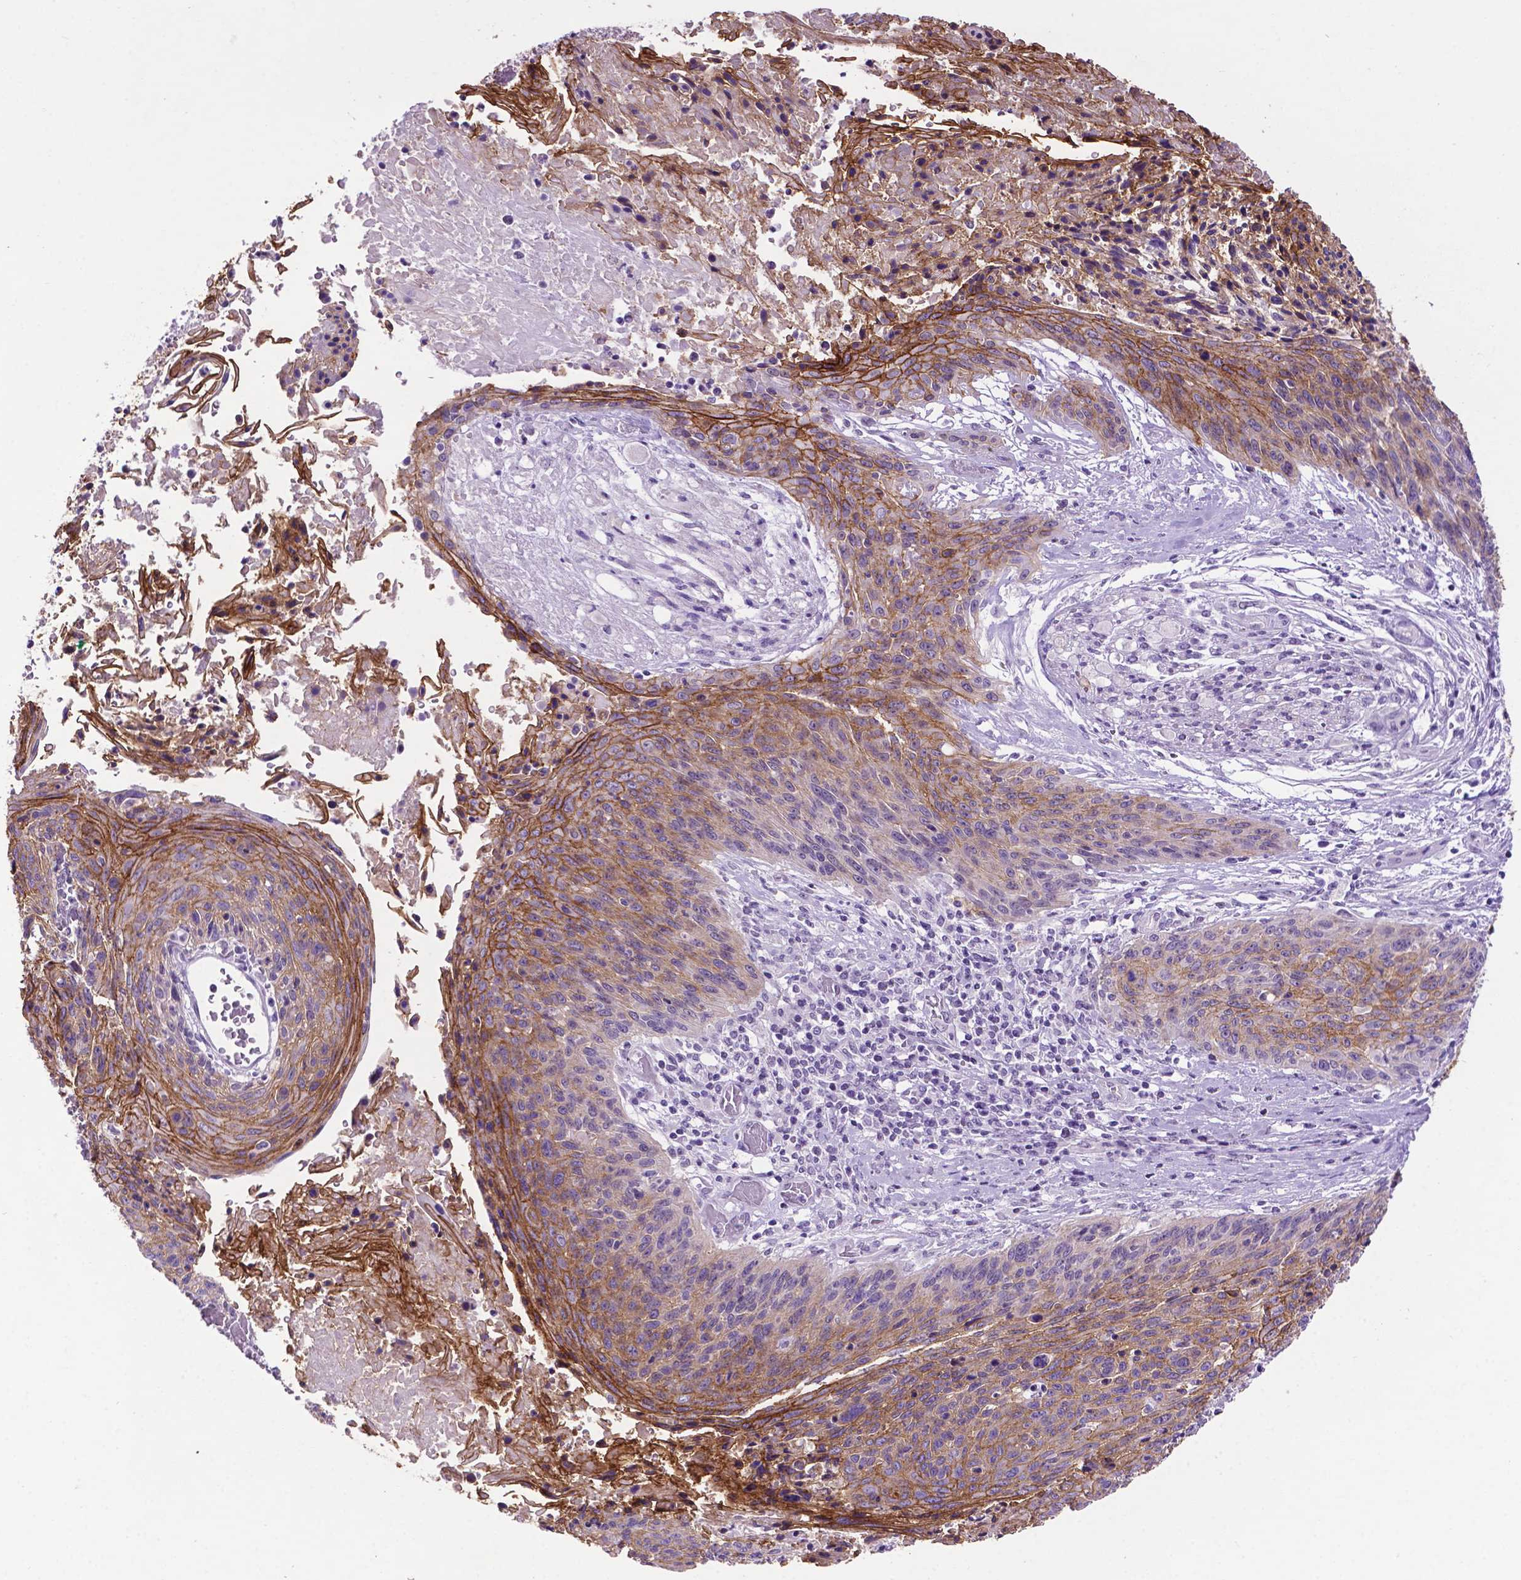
{"staining": {"intensity": "strong", "quantity": "25%-75%", "location": "cytoplasmic/membranous"}, "tissue": "cervical cancer", "cell_type": "Tumor cells", "image_type": "cancer", "snomed": [{"axis": "morphology", "description": "Squamous cell carcinoma, NOS"}, {"axis": "topography", "description": "Cervix"}], "caption": "A high amount of strong cytoplasmic/membranous staining is present in approximately 25%-75% of tumor cells in squamous cell carcinoma (cervical) tissue.", "gene": "TACSTD2", "patient": {"sex": "female", "age": 45}}